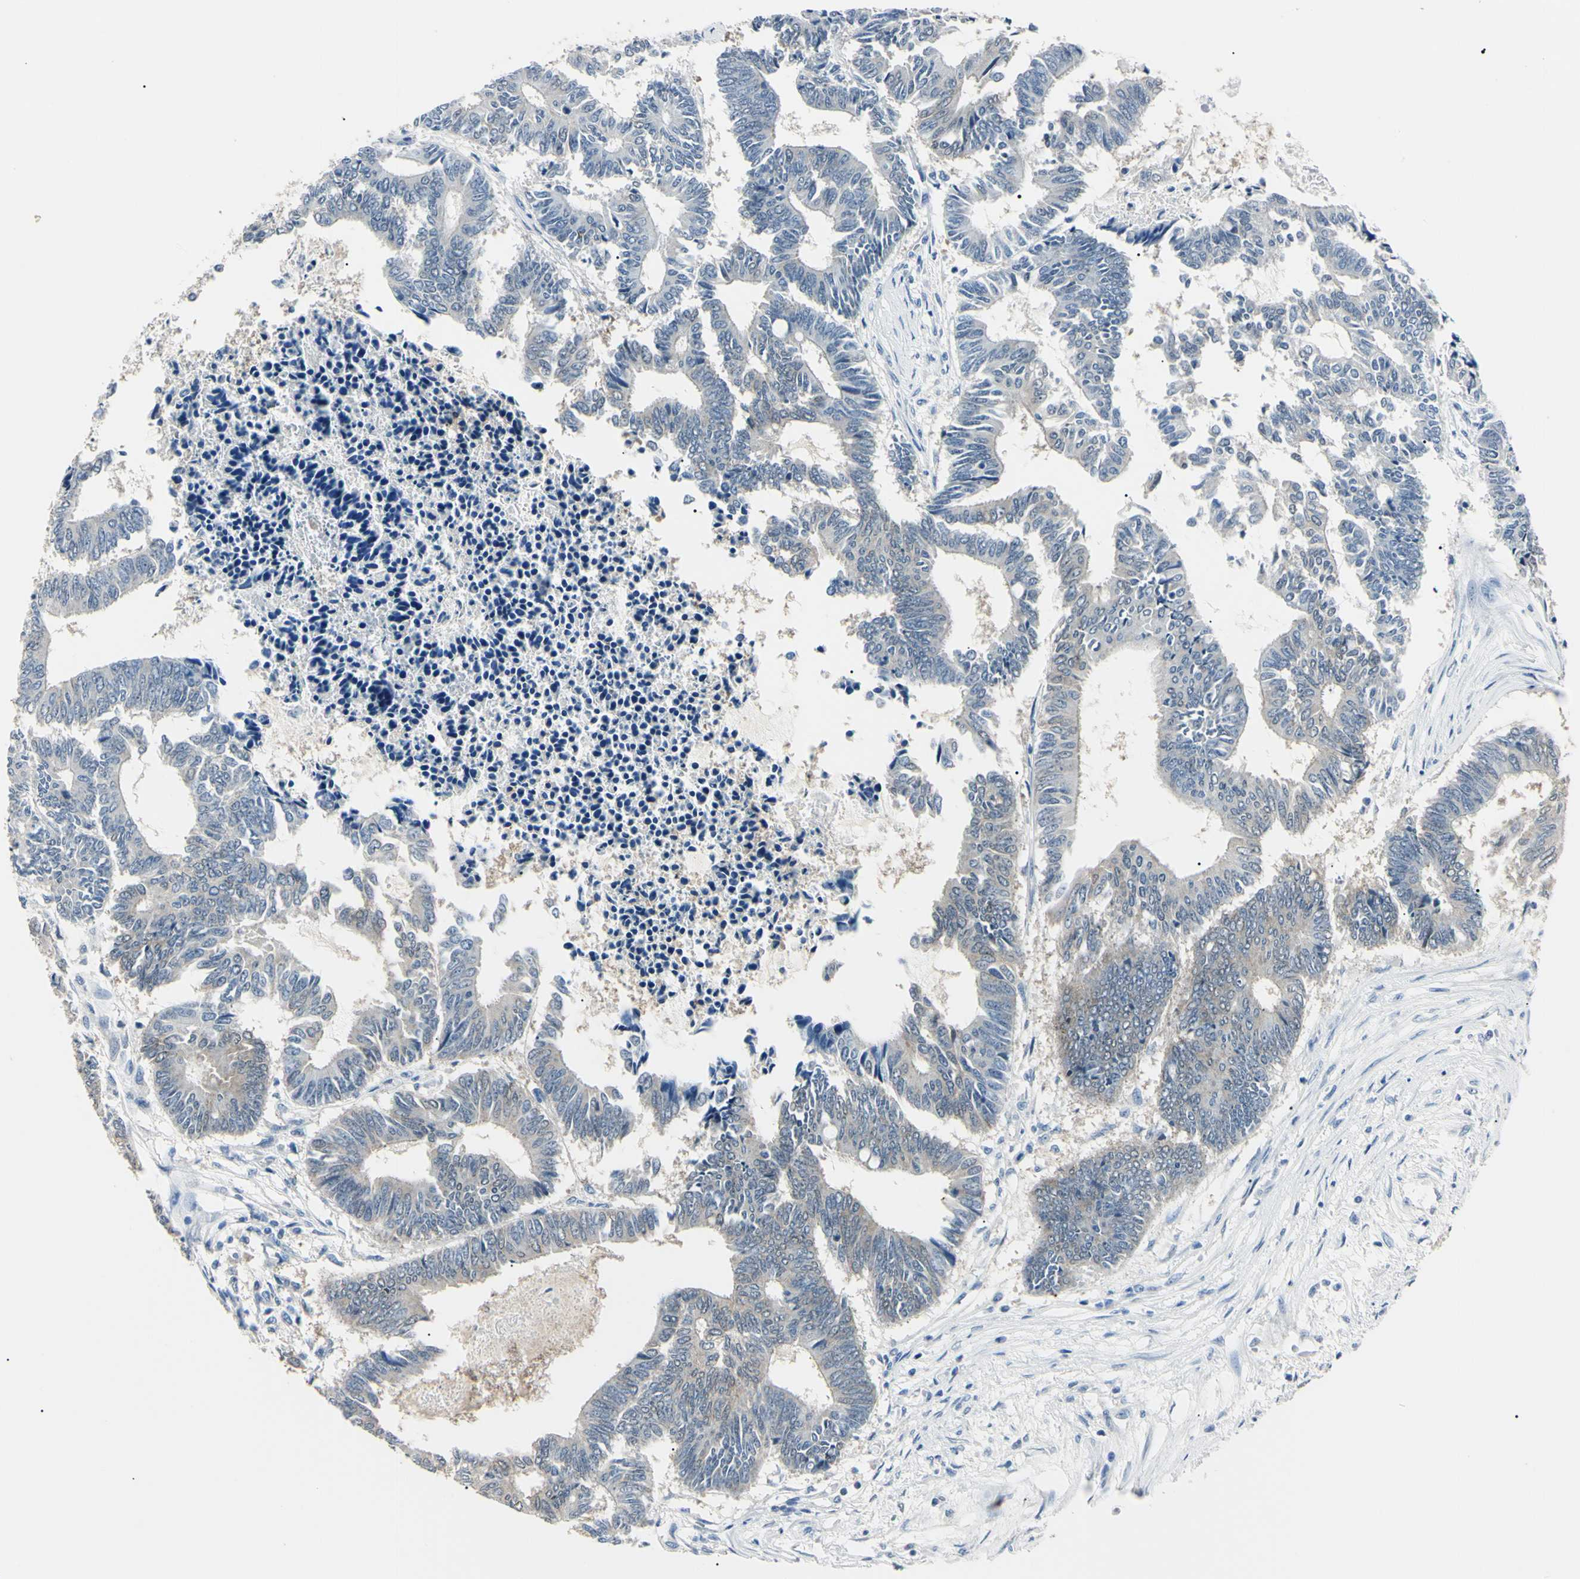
{"staining": {"intensity": "negative", "quantity": "none", "location": "none"}, "tissue": "colorectal cancer", "cell_type": "Tumor cells", "image_type": "cancer", "snomed": [{"axis": "morphology", "description": "Adenocarcinoma, NOS"}, {"axis": "topography", "description": "Rectum"}], "caption": "Immunohistochemical staining of human colorectal adenocarcinoma reveals no significant expression in tumor cells.", "gene": "AKR1C3", "patient": {"sex": "male", "age": 63}}